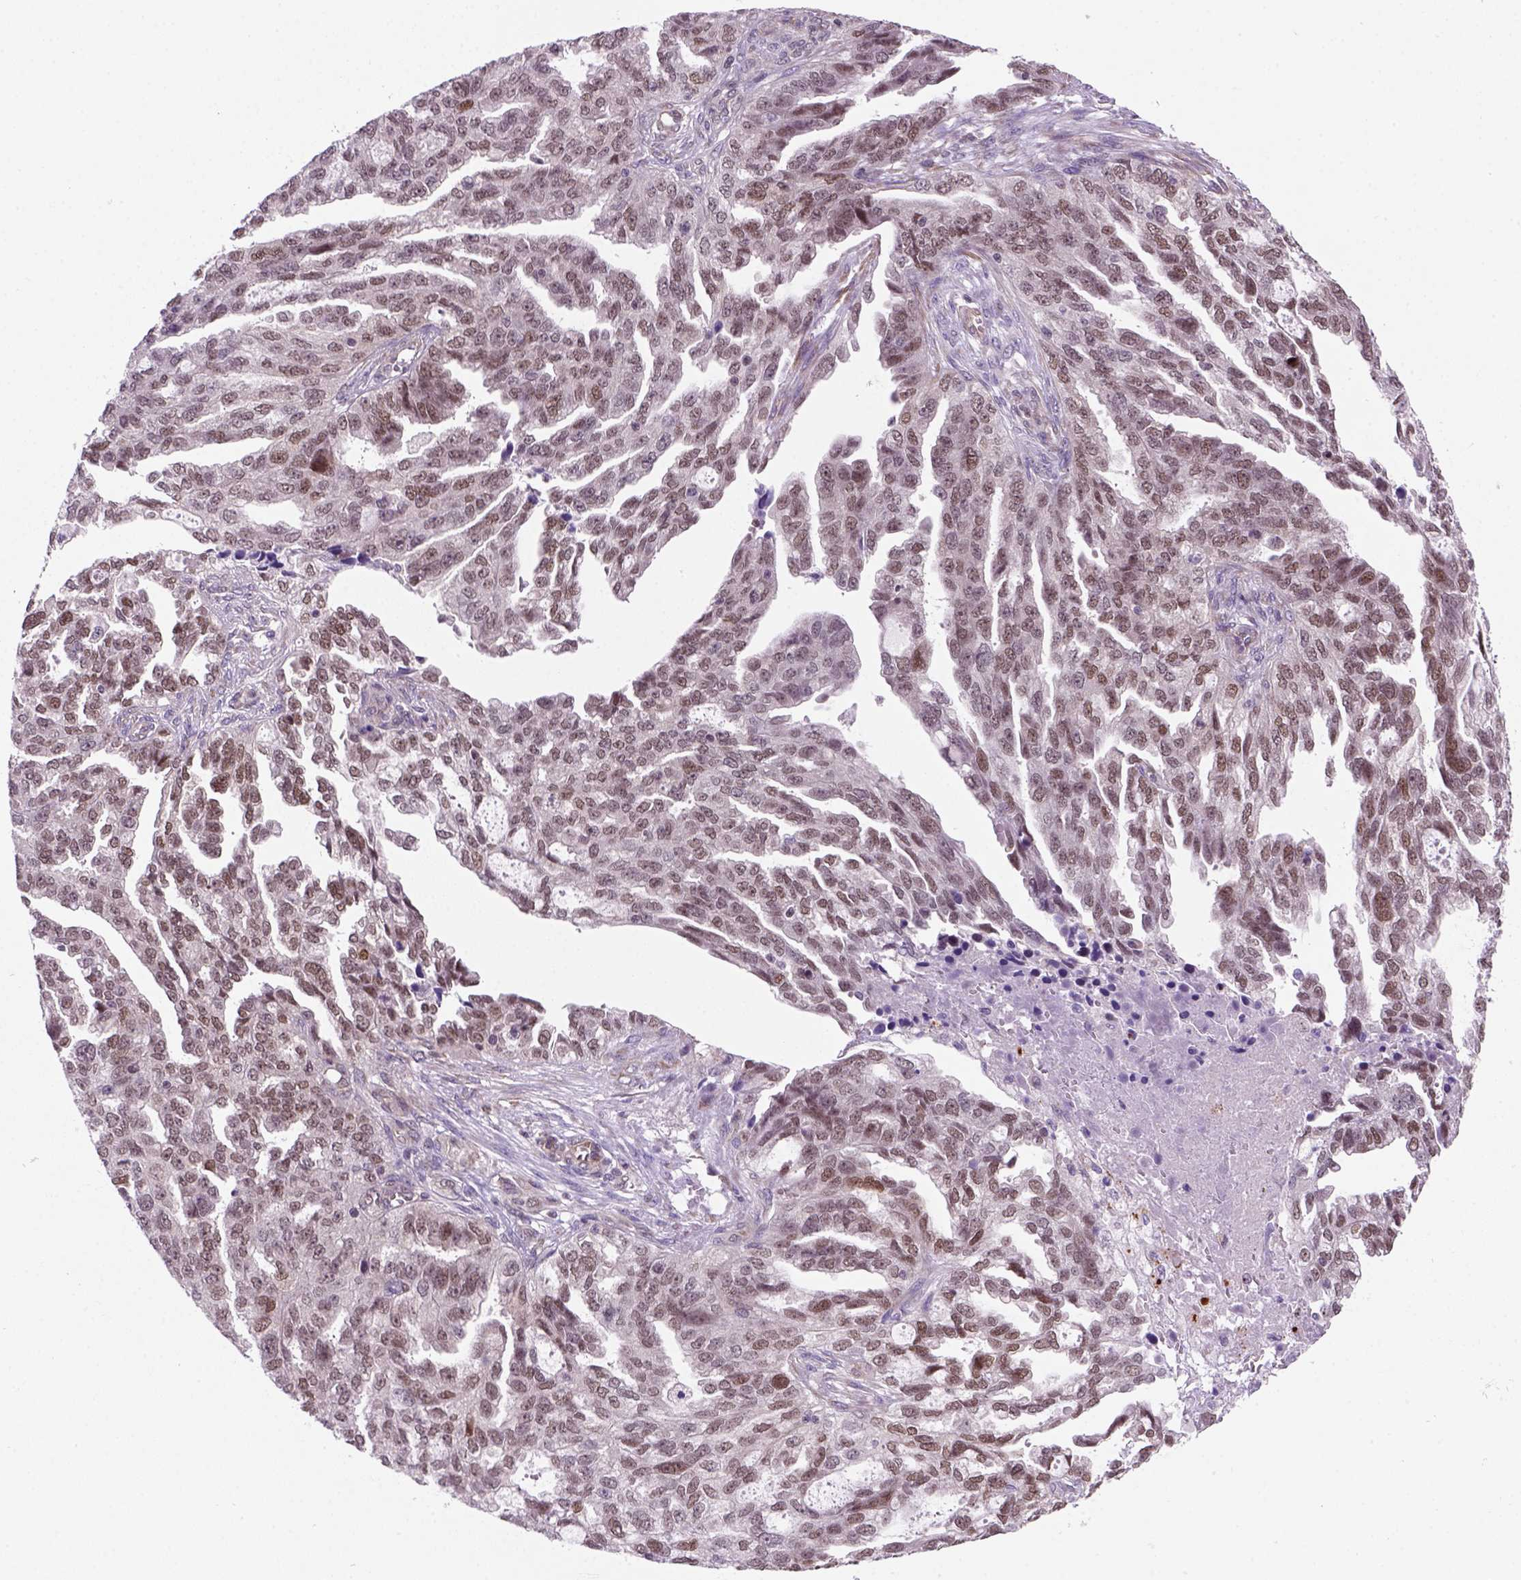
{"staining": {"intensity": "moderate", "quantity": "25%-75%", "location": "nuclear"}, "tissue": "ovarian cancer", "cell_type": "Tumor cells", "image_type": "cancer", "snomed": [{"axis": "morphology", "description": "Cystadenocarcinoma, serous, NOS"}, {"axis": "topography", "description": "Ovary"}], "caption": "IHC (DAB) staining of ovarian cancer demonstrates moderate nuclear protein positivity in approximately 25%-75% of tumor cells.", "gene": "MGMT", "patient": {"sex": "female", "age": 51}}